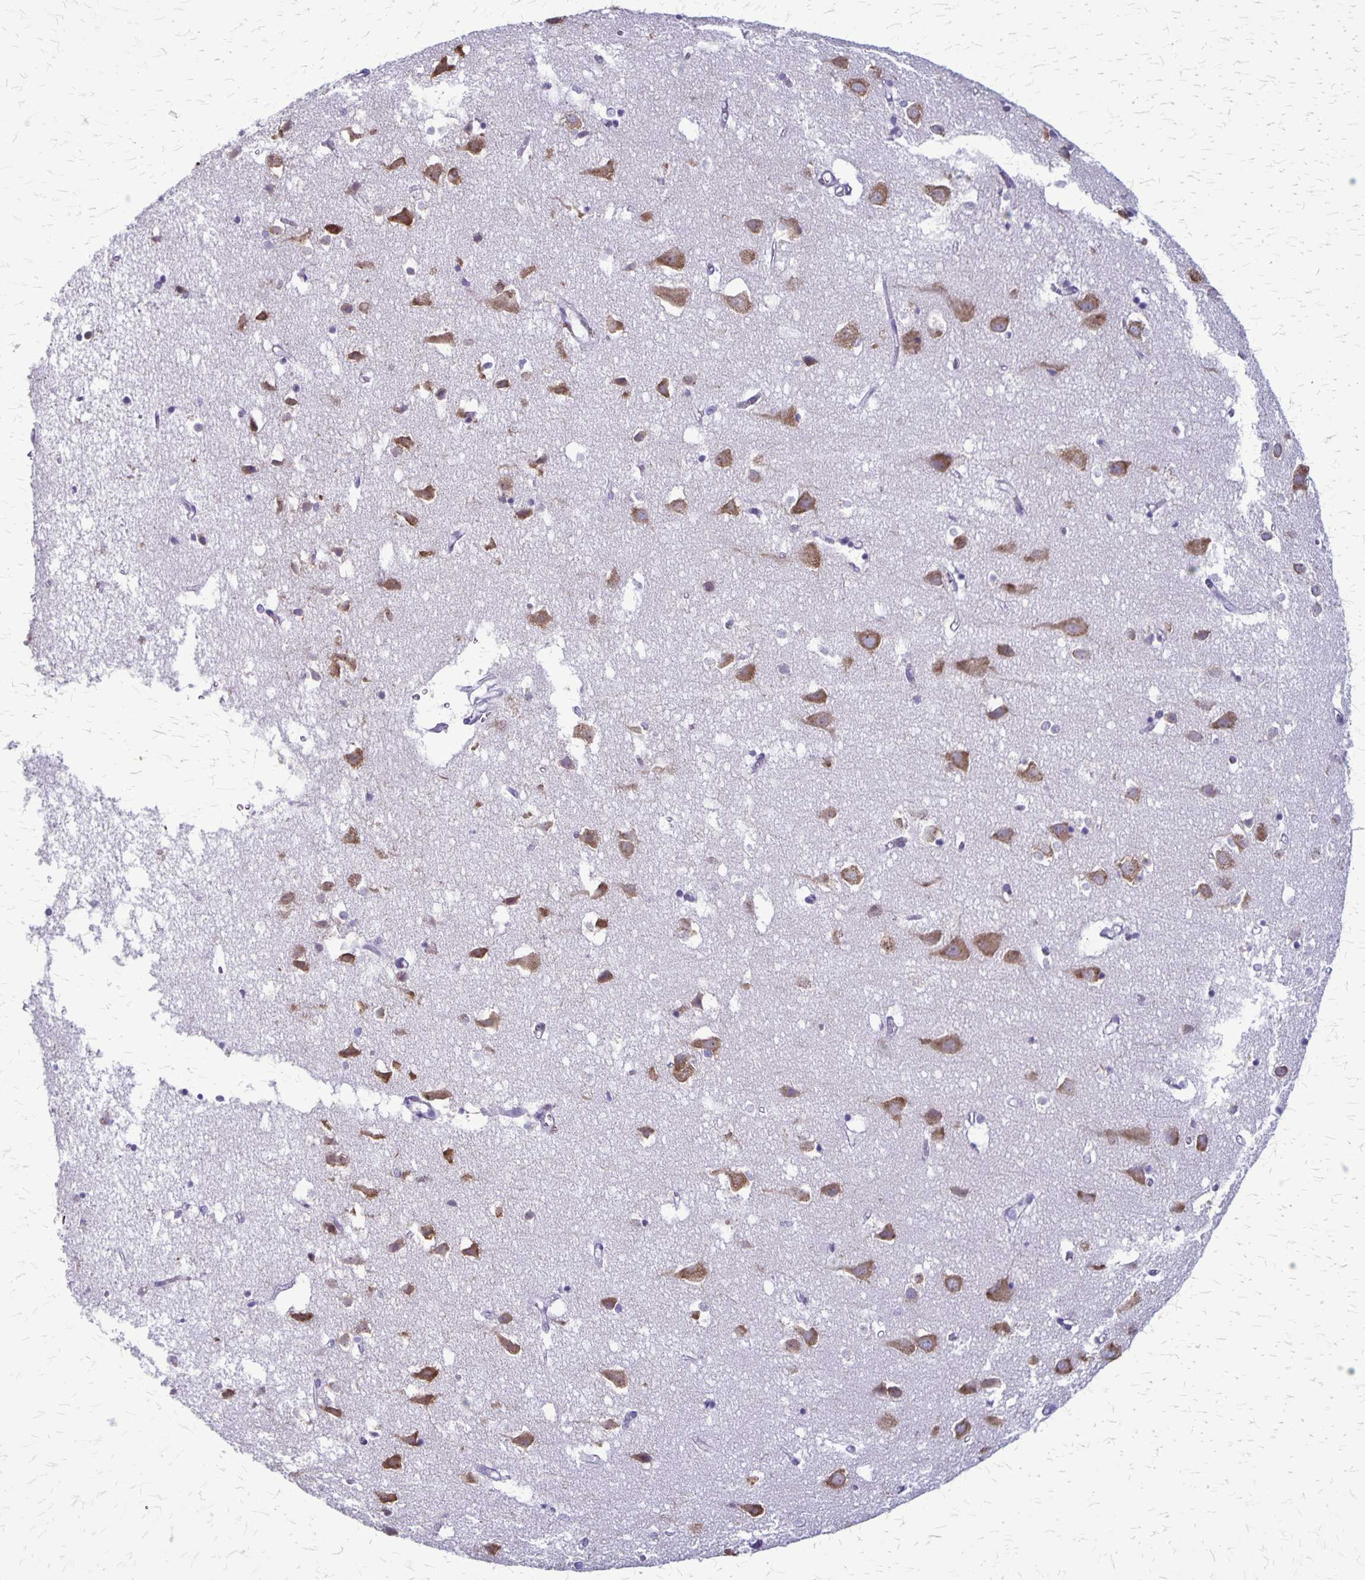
{"staining": {"intensity": "negative", "quantity": "none", "location": "none"}, "tissue": "cerebral cortex", "cell_type": "Endothelial cells", "image_type": "normal", "snomed": [{"axis": "morphology", "description": "Normal tissue, NOS"}, {"axis": "topography", "description": "Cerebral cortex"}], "caption": "Immunohistochemistry image of unremarkable cerebral cortex stained for a protein (brown), which displays no positivity in endothelial cells.", "gene": "PLXNB3", "patient": {"sex": "male", "age": 70}}